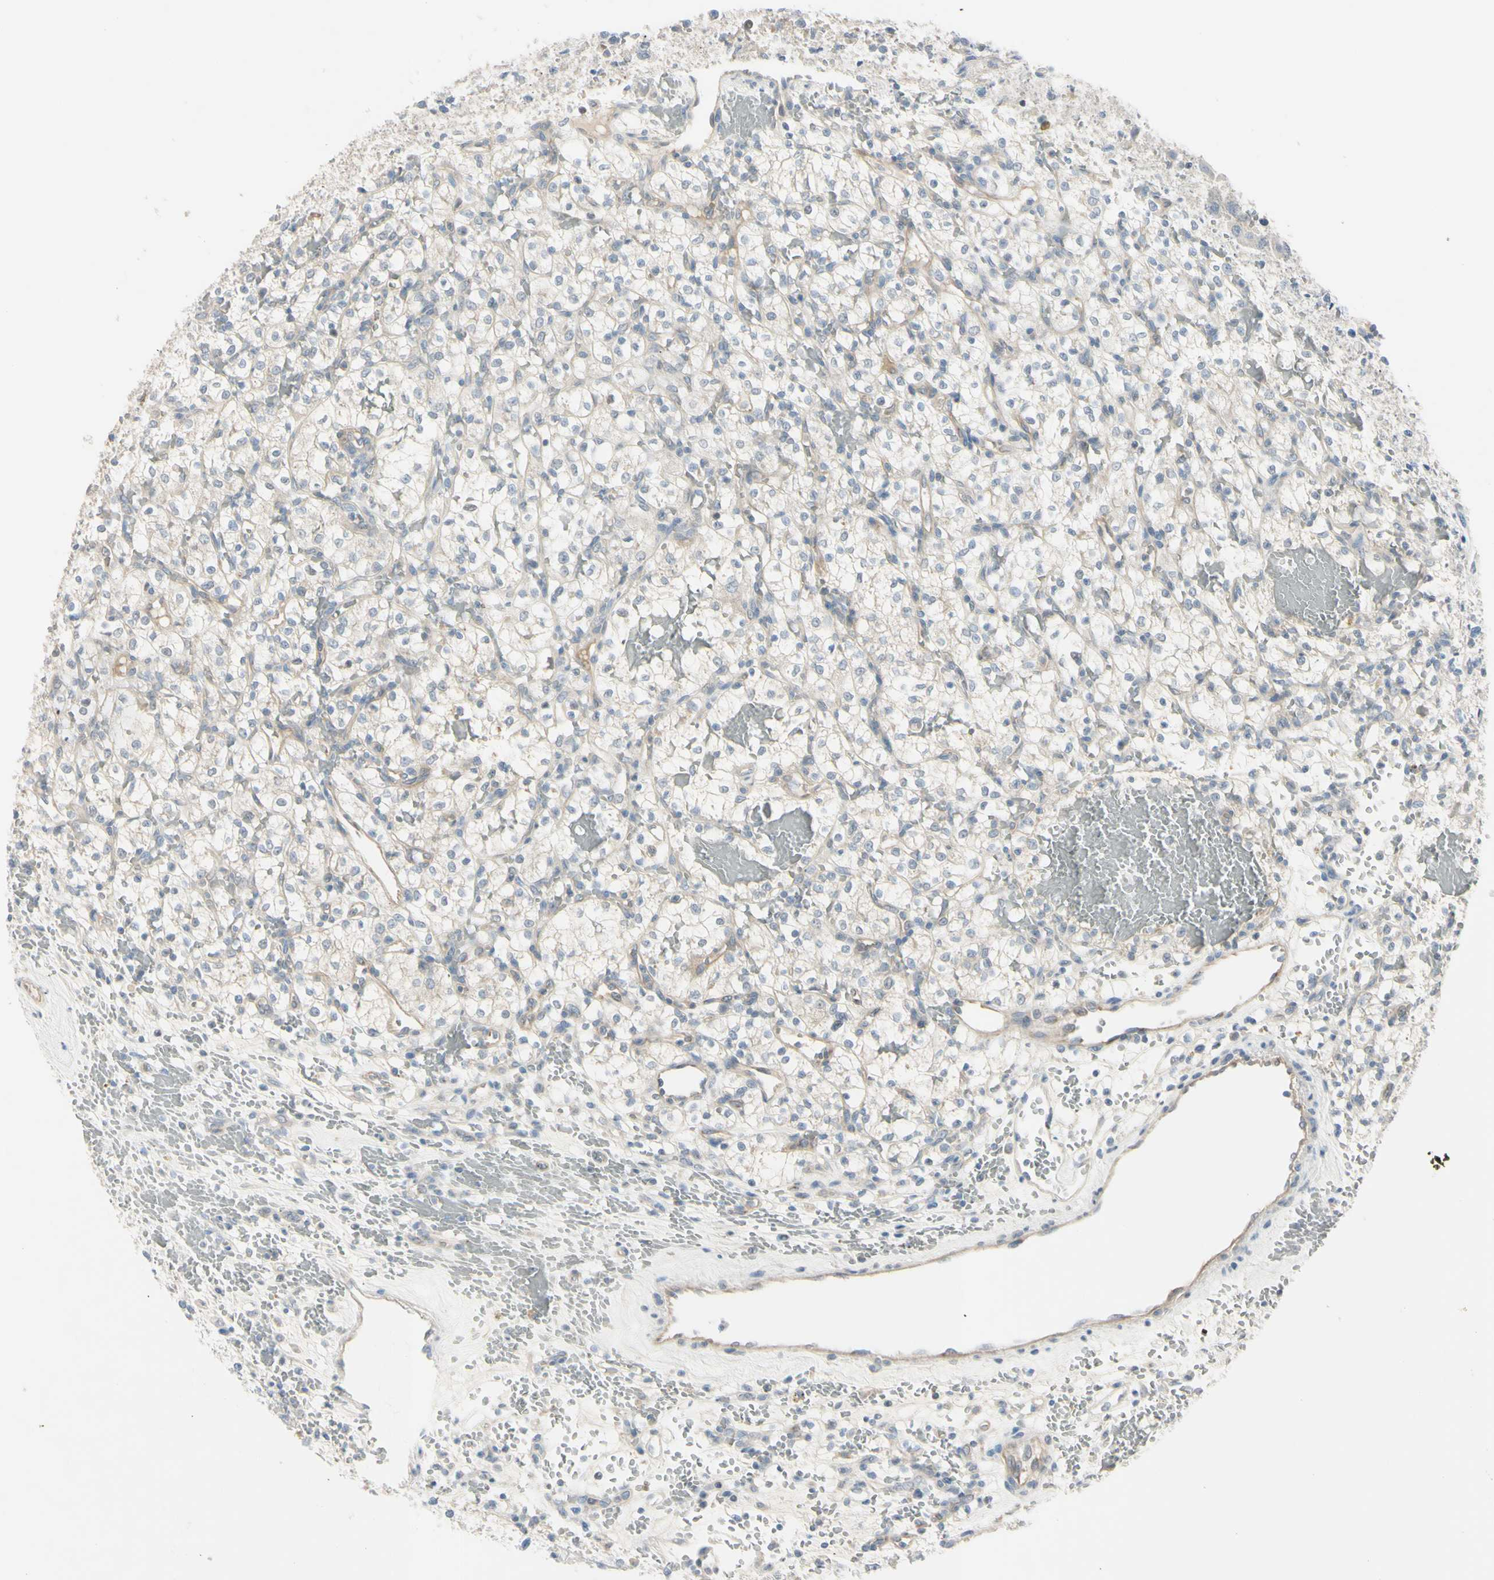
{"staining": {"intensity": "negative", "quantity": "none", "location": "none"}, "tissue": "renal cancer", "cell_type": "Tumor cells", "image_type": "cancer", "snomed": [{"axis": "morphology", "description": "Adenocarcinoma, NOS"}, {"axis": "topography", "description": "Kidney"}], "caption": "Immunohistochemical staining of adenocarcinoma (renal) displays no significant expression in tumor cells.", "gene": "AATK", "patient": {"sex": "female", "age": 60}}